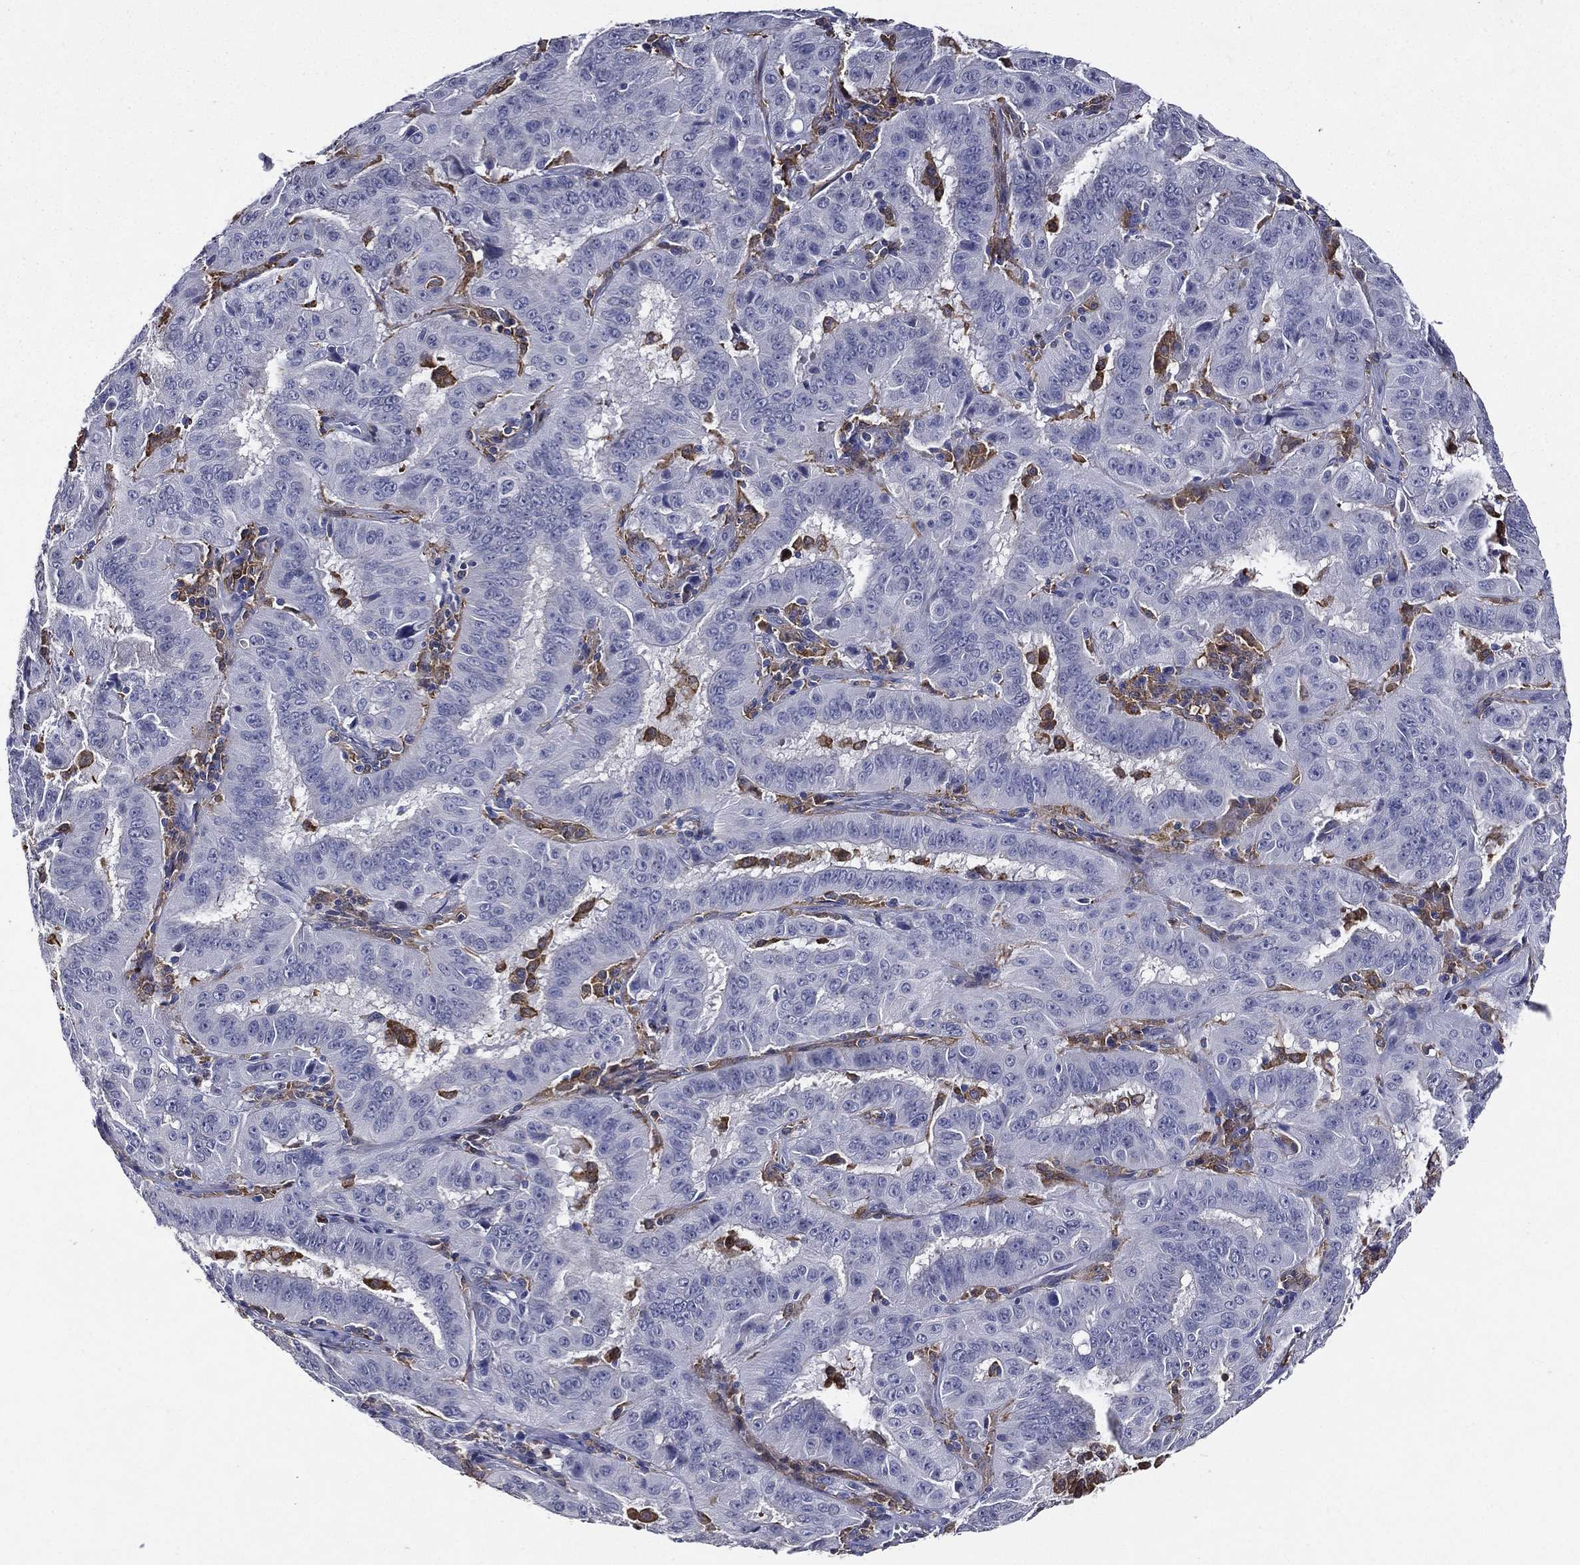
{"staining": {"intensity": "negative", "quantity": "none", "location": "none"}, "tissue": "pancreatic cancer", "cell_type": "Tumor cells", "image_type": "cancer", "snomed": [{"axis": "morphology", "description": "Adenocarcinoma, NOS"}, {"axis": "topography", "description": "Pancreas"}], "caption": "Protein analysis of adenocarcinoma (pancreatic) demonstrates no significant positivity in tumor cells. The staining is performed using DAB brown chromogen with nuclei counter-stained in using hematoxylin.", "gene": "GPR171", "patient": {"sex": "male", "age": 63}}